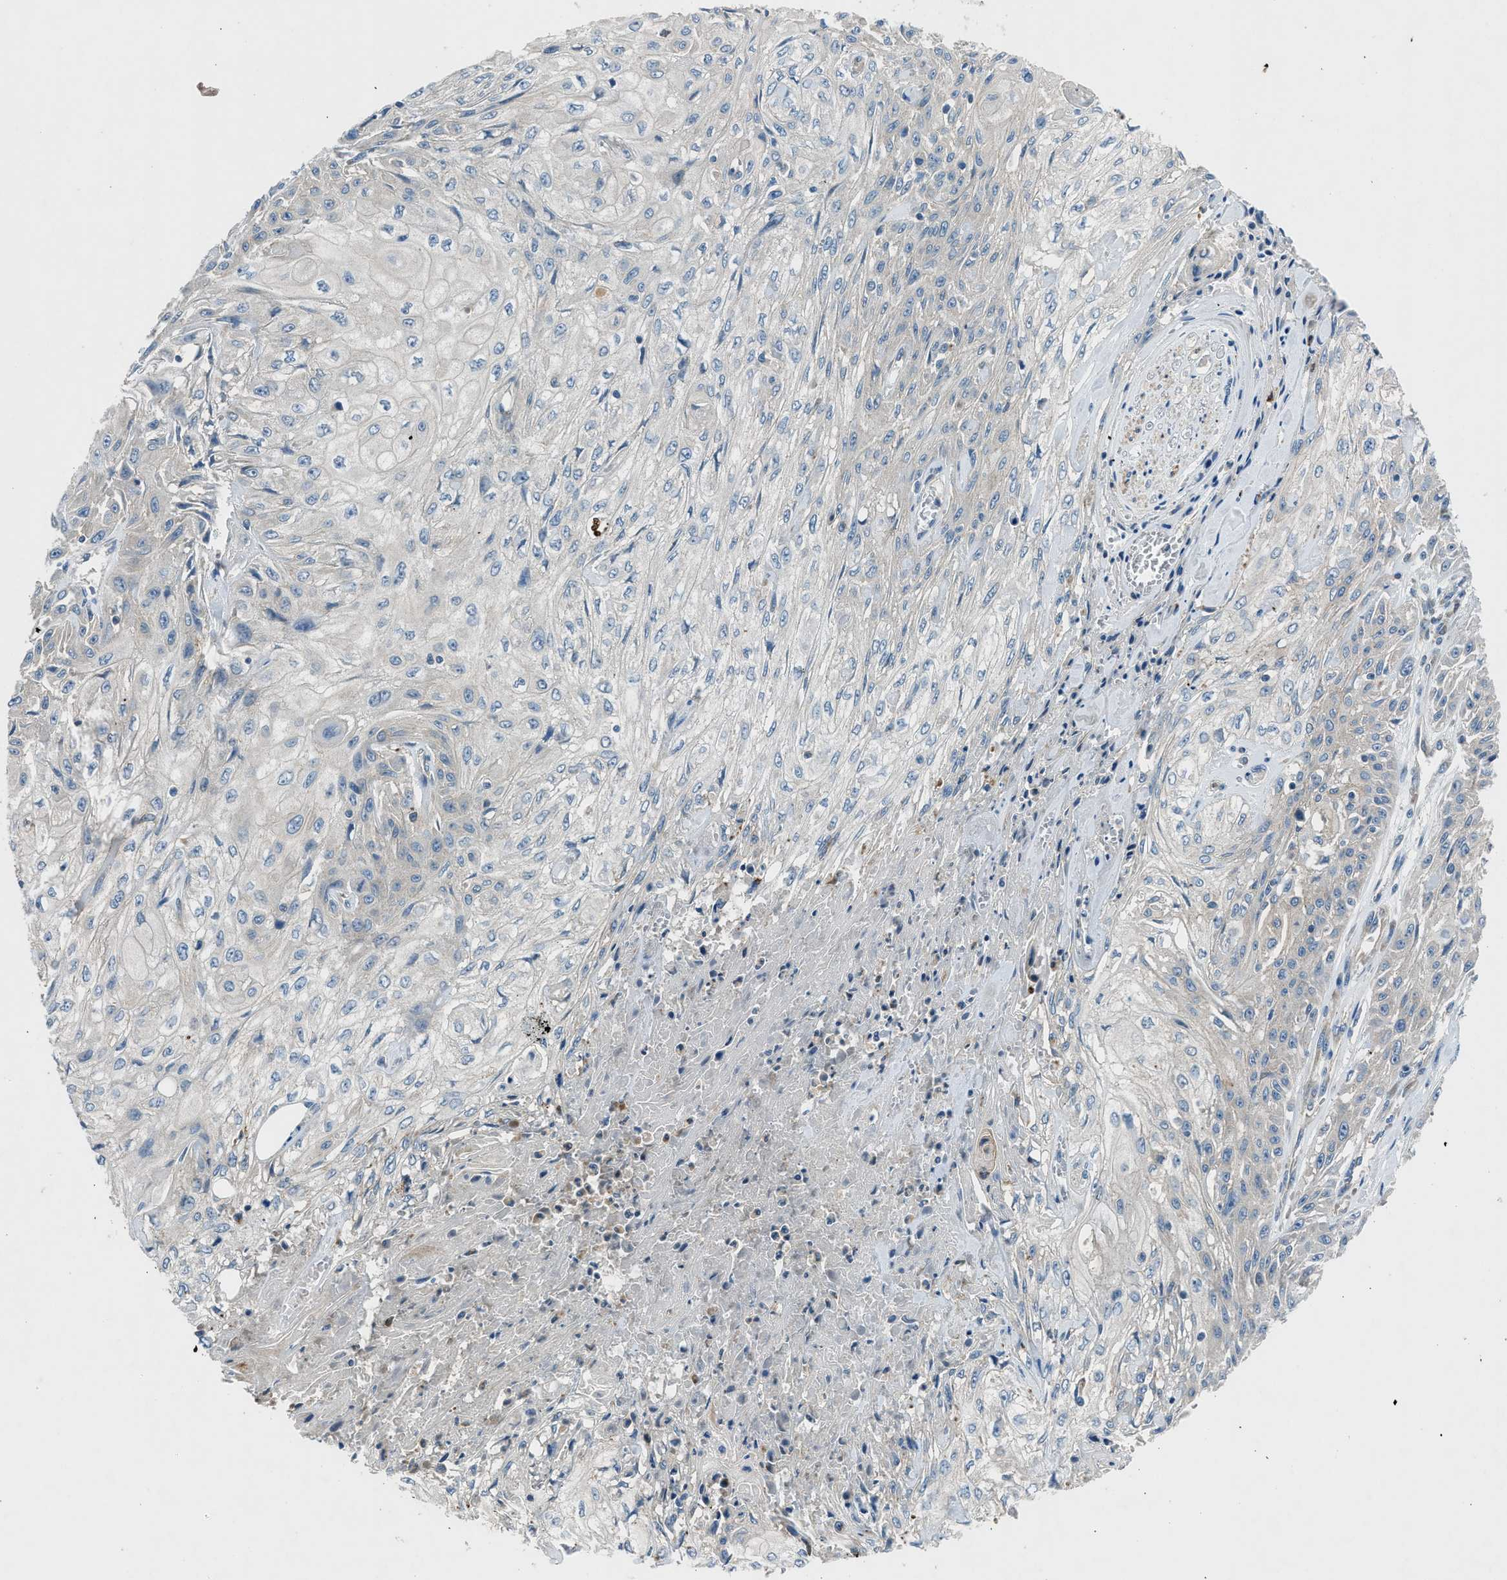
{"staining": {"intensity": "negative", "quantity": "none", "location": "none"}, "tissue": "skin cancer", "cell_type": "Tumor cells", "image_type": "cancer", "snomed": [{"axis": "morphology", "description": "Squamous cell carcinoma, NOS"}, {"axis": "morphology", "description": "Squamous cell carcinoma, metastatic, NOS"}, {"axis": "topography", "description": "Skin"}, {"axis": "topography", "description": "Lymph node"}], "caption": "High power microscopy histopathology image of an immunohistochemistry histopathology image of skin metastatic squamous cell carcinoma, revealing no significant expression in tumor cells. (DAB (3,3'-diaminobenzidine) immunohistochemistry (IHC) with hematoxylin counter stain).", "gene": "BMP1", "patient": {"sex": "male", "age": 75}}